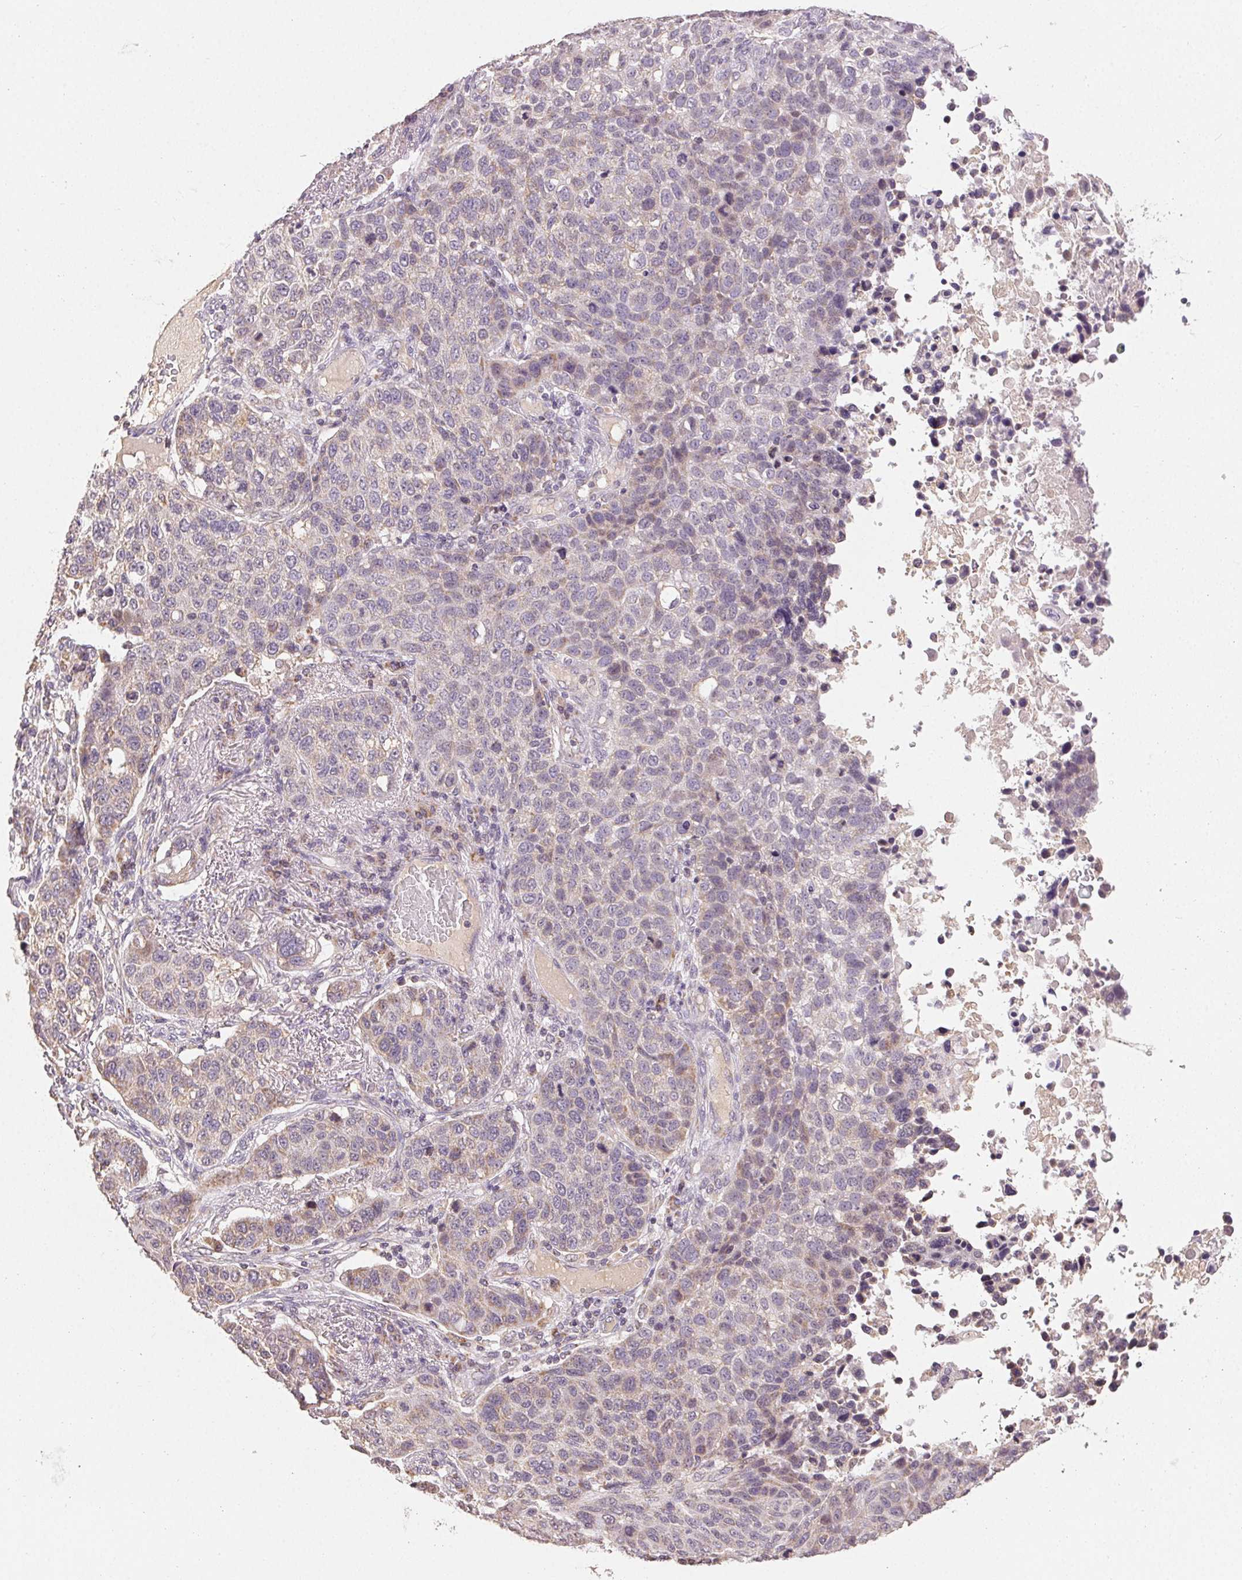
{"staining": {"intensity": "moderate", "quantity": "25%-75%", "location": "cytoplasmic/membranous"}, "tissue": "lung cancer", "cell_type": "Tumor cells", "image_type": "cancer", "snomed": [{"axis": "morphology", "description": "Squamous cell carcinoma, NOS"}, {"axis": "topography", "description": "Lymph node"}, {"axis": "topography", "description": "Lung"}], "caption": "Immunohistochemical staining of human lung cancer shows moderate cytoplasmic/membranous protein positivity in about 25%-75% of tumor cells.", "gene": "CLASP1", "patient": {"sex": "male", "age": 61}}